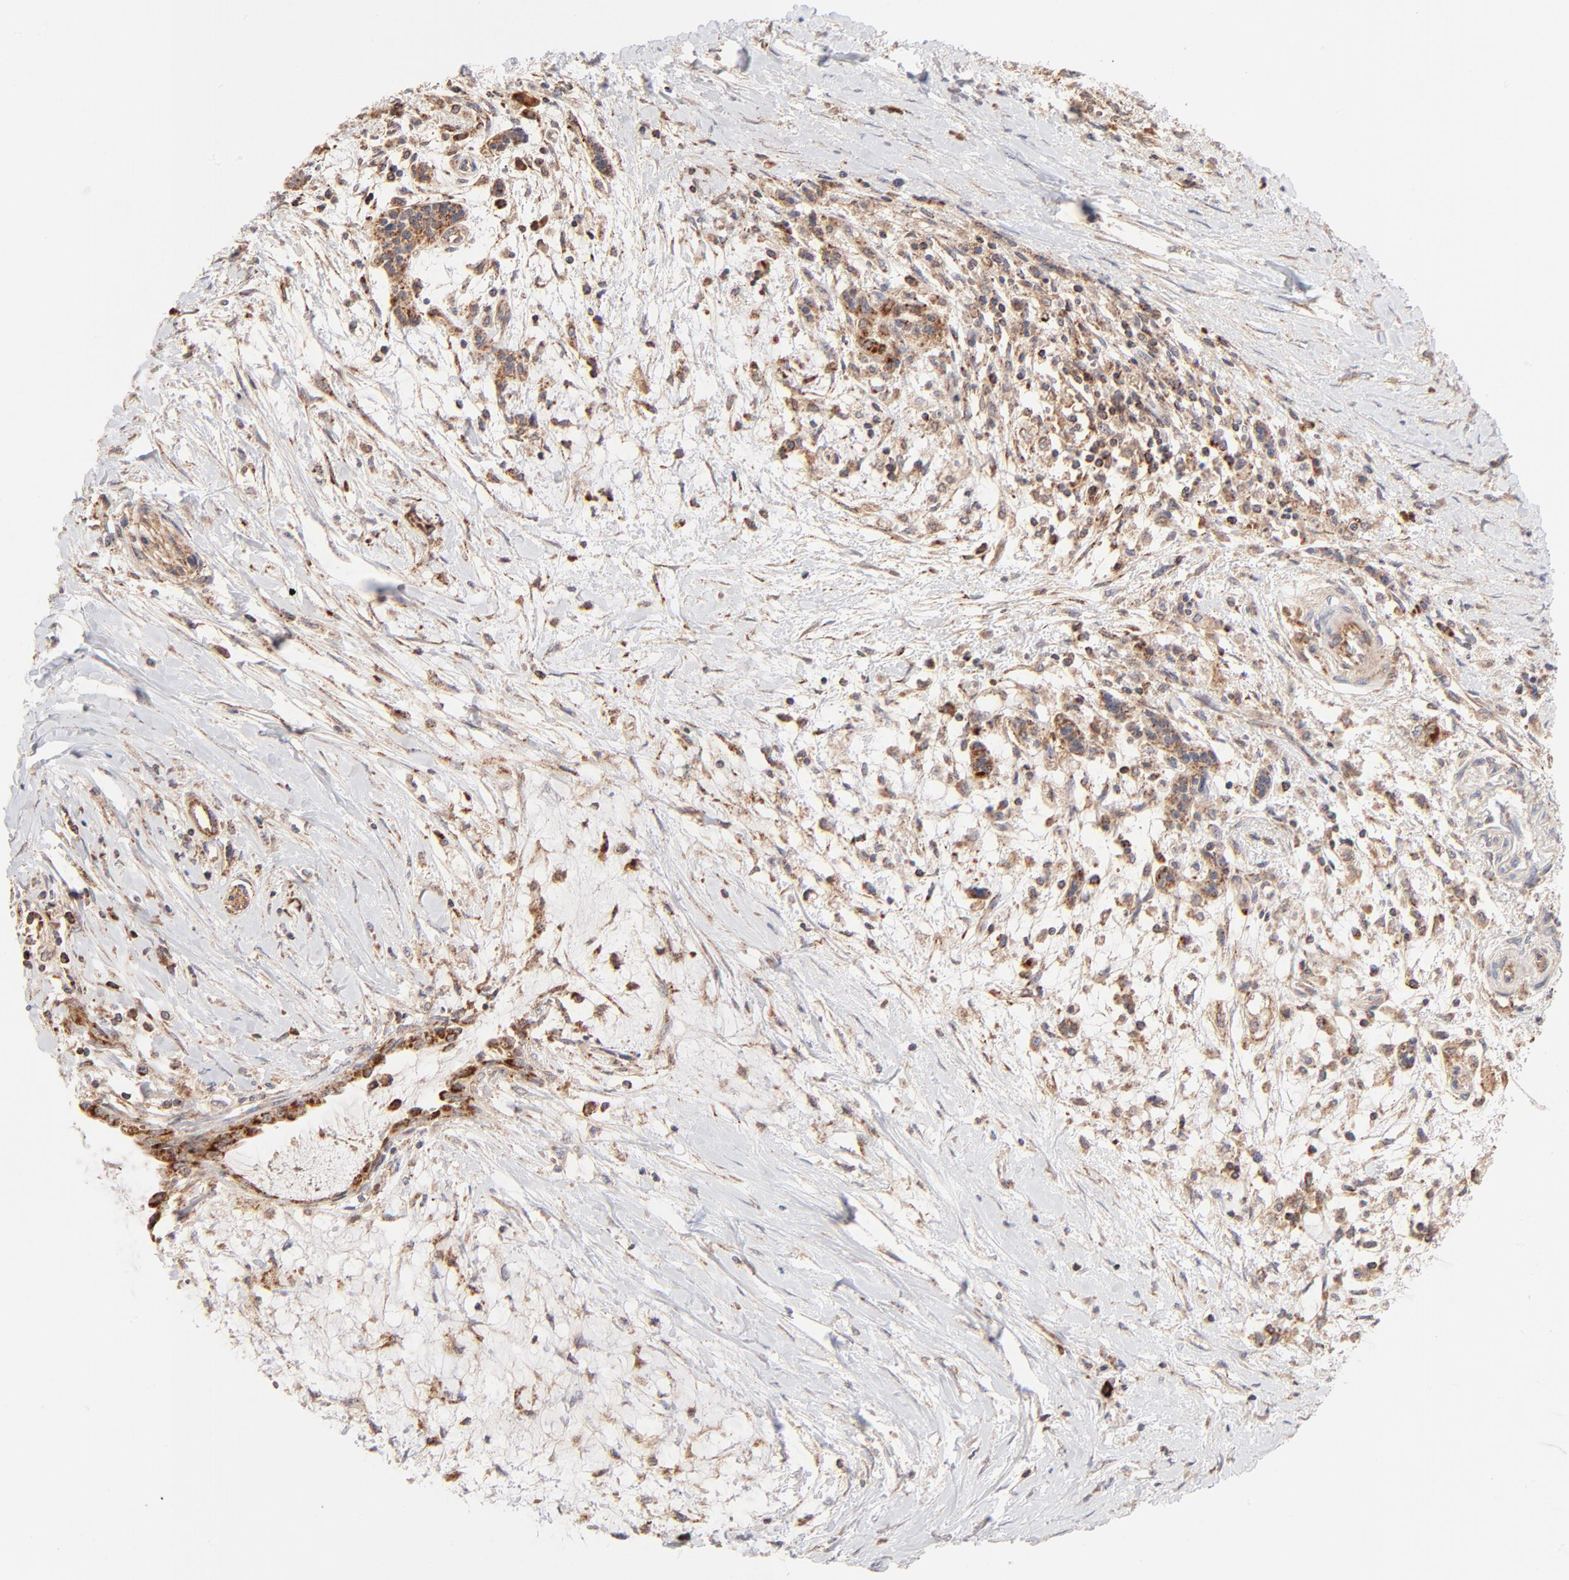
{"staining": {"intensity": "strong", "quantity": ">75%", "location": "cytoplasmic/membranous"}, "tissue": "pancreatic cancer", "cell_type": "Tumor cells", "image_type": "cancer", "snomed": [{"axis": "morphology", "description": "Adenocarcinoma, NOS"}, {"axis": "topography", "description": "Pancreas"}], "caption": "DAB immunohistochemical staining of human pancreatic cancer (adenocarcinoma) shows strong cytoplasmic/membranous protein expression in about >75% of tumor cells.", "gene": "CSPG4", "patient": {"sex": "female", "age": 64}}